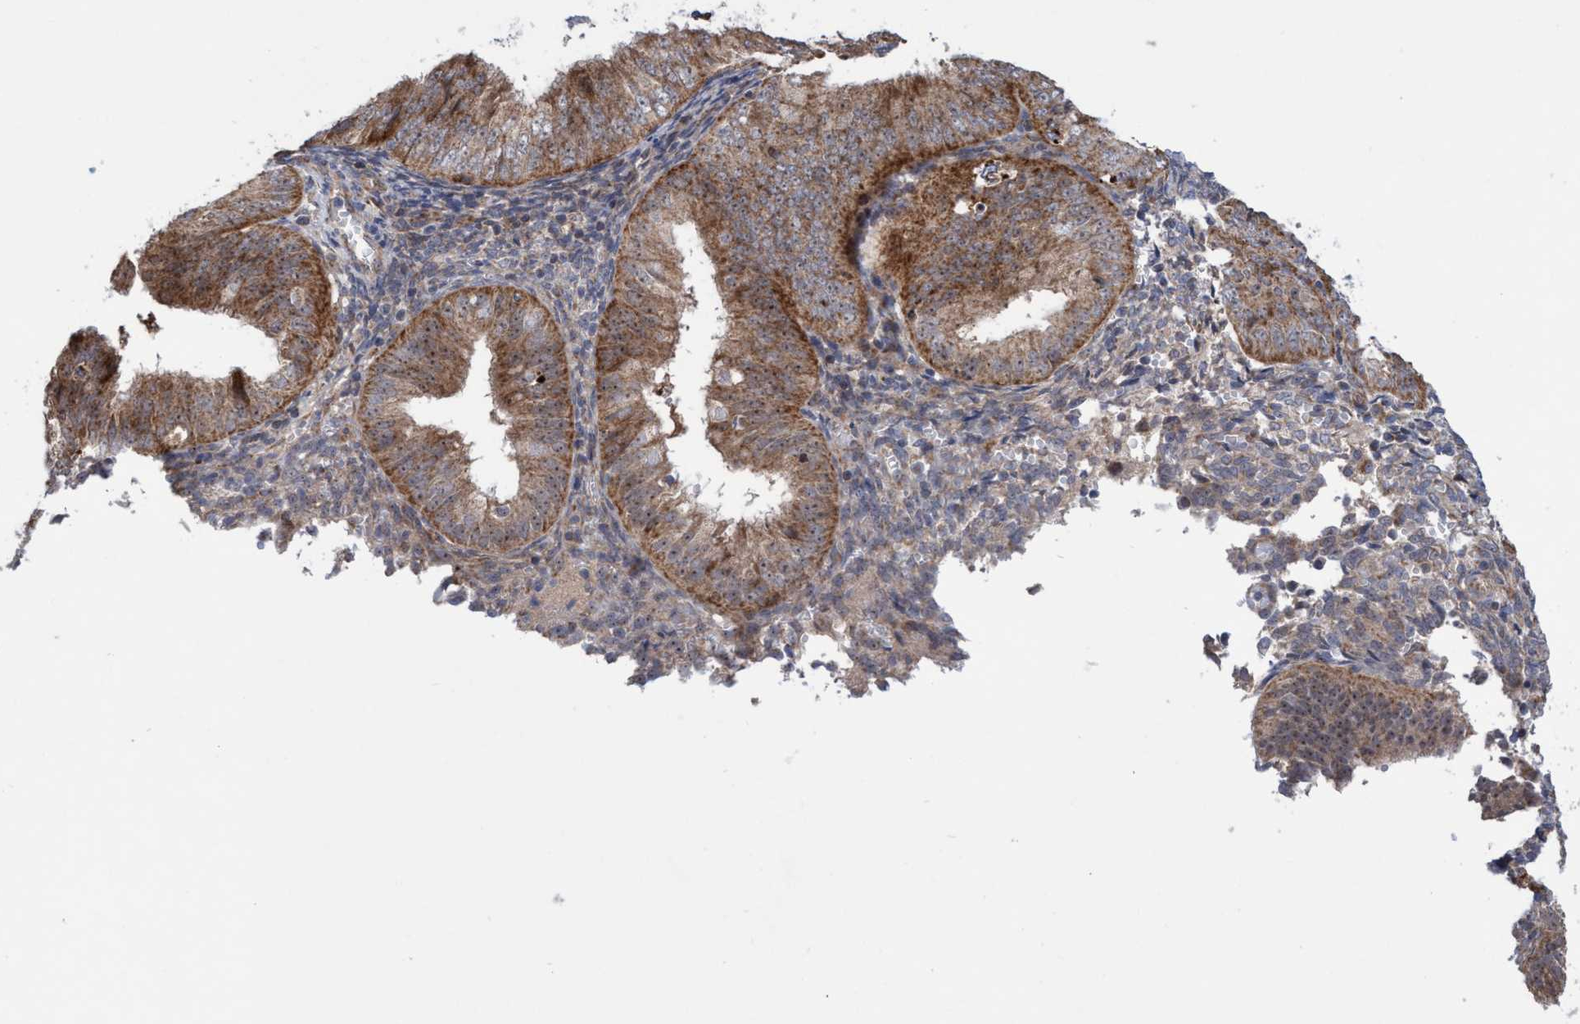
{"staining": {"intensity": "strong", "quantity": ">75%", "location": "cytoplasmic/membranous,nuclear"}, "tissue": "endometrial cancer", "cell_type": "Tumor cells", "image_type": "cancer", "snomed": [{"axis": "morphology", "description": "Normal tissue, NOS"}, {"axis": "morphology", "description": "Adenocarcinoma, NOS"}, {"axis": "topography", "description": "Endometrium"}], "caption": "Immunohistochemical staining of human endometrial cancer (adenocarcinoma) exhibits strong cytoplasmic/membranous and nuclear protein expression in approximately >75% of tumor cells.", "gene": "P2RY14", "patient": {"sex": "female", "age": 53}}